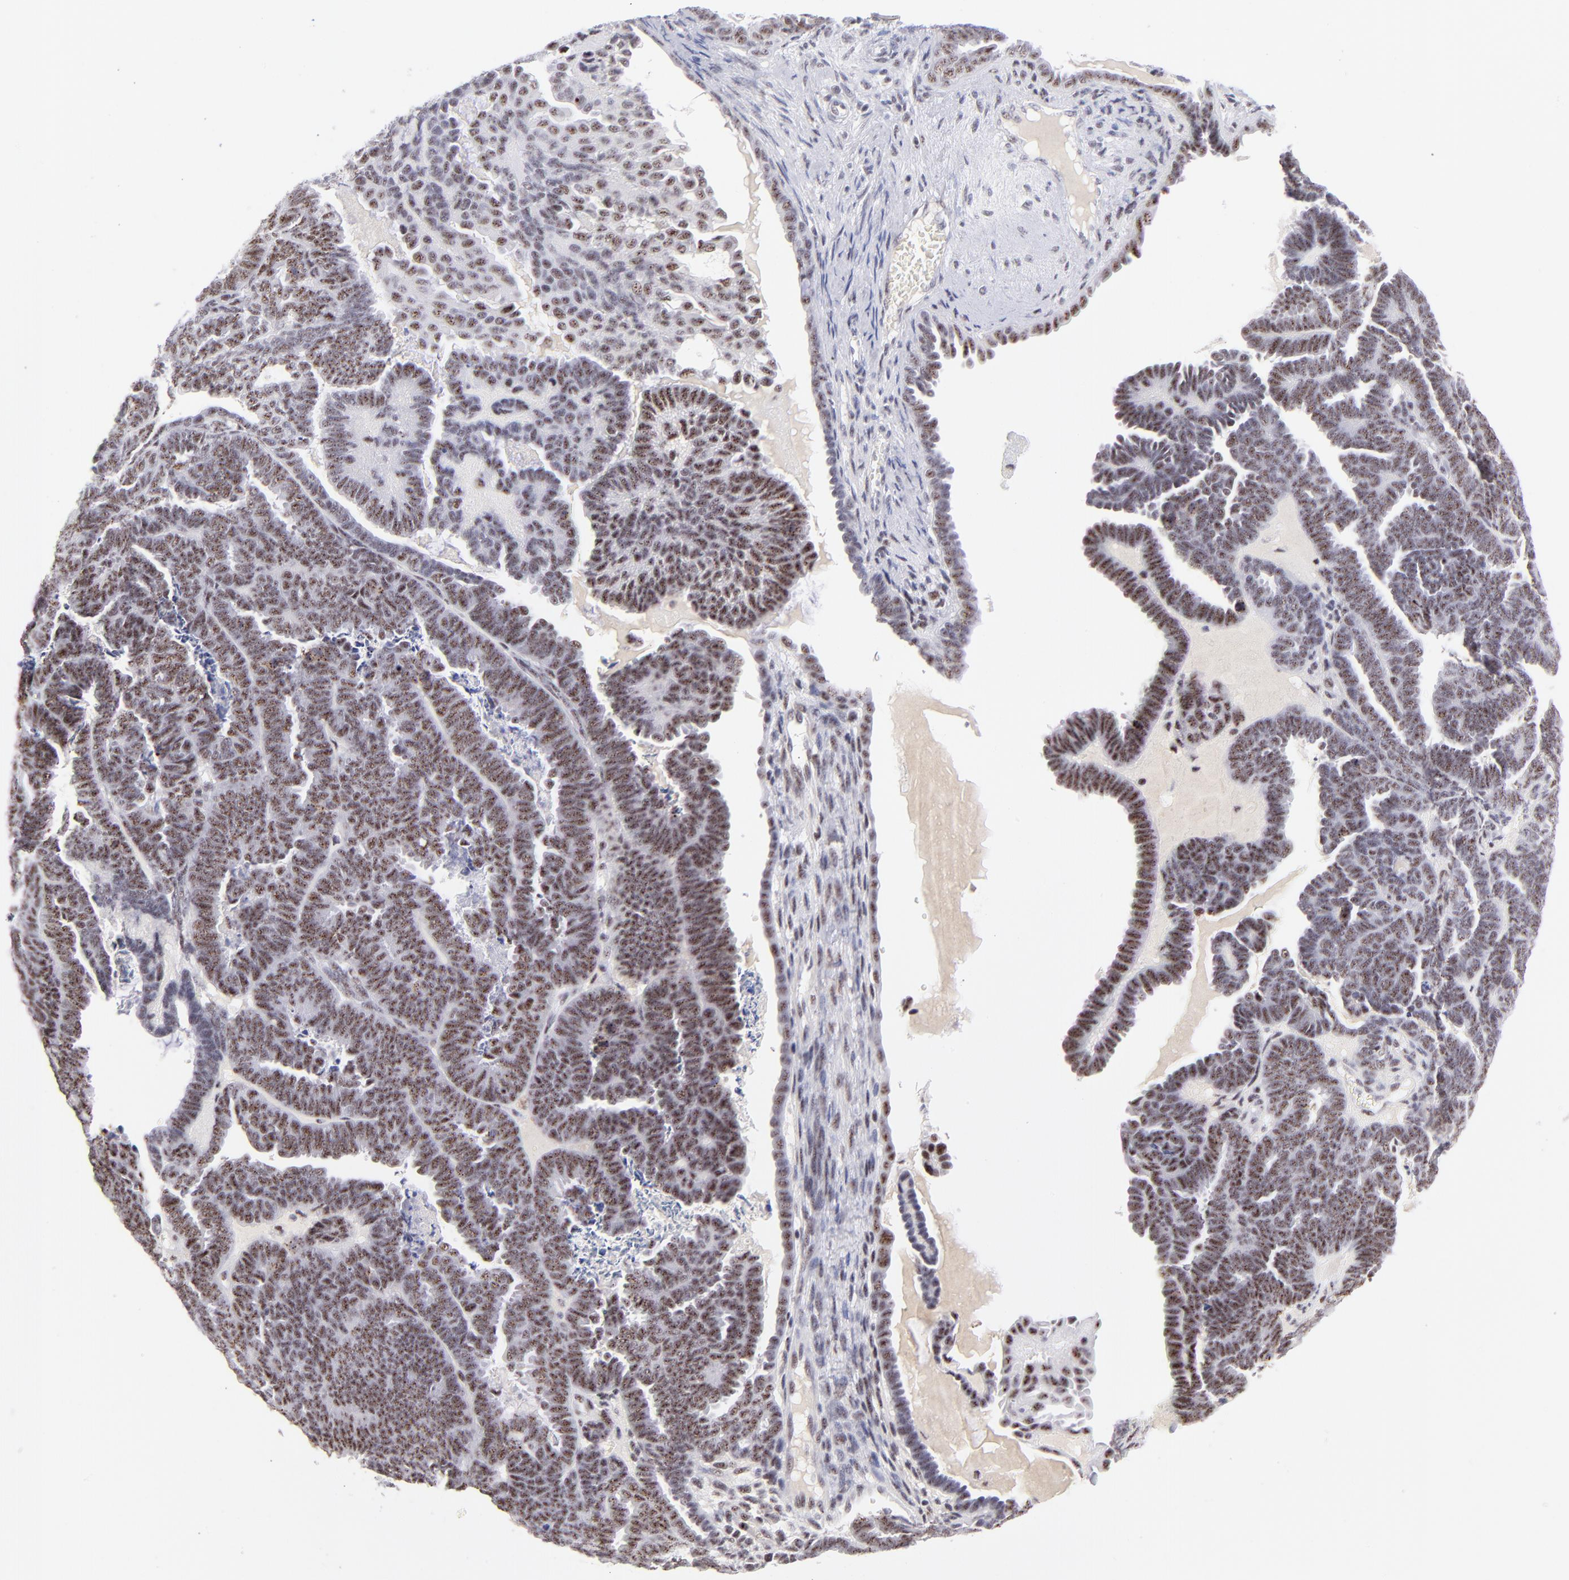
{"staining": {"intensity": "moderate", "quantity": ">75%", "location": "nuclear"}, "tissue": "endometrial cancer", "cell_type": "Tumor cells", "image_type": "cancer", "snomed": [{"axis": "morphology", "description": "Neoplasm, malignant, NOS"}, {"axis": "topography", "description": "Endometrium"}], "caption": "Immunohistochemistry (IHC) image of neoplastic tissue: endometrial malignant neoplasm stained using immunohistochemistry demonstrates medium levels of moderate protein expression localized specifically in the nuclear of tumor cells, appearing as a nuclear brown color.", "gene": "CDC25C", "patient": {"sex": "female", "age": 74}}